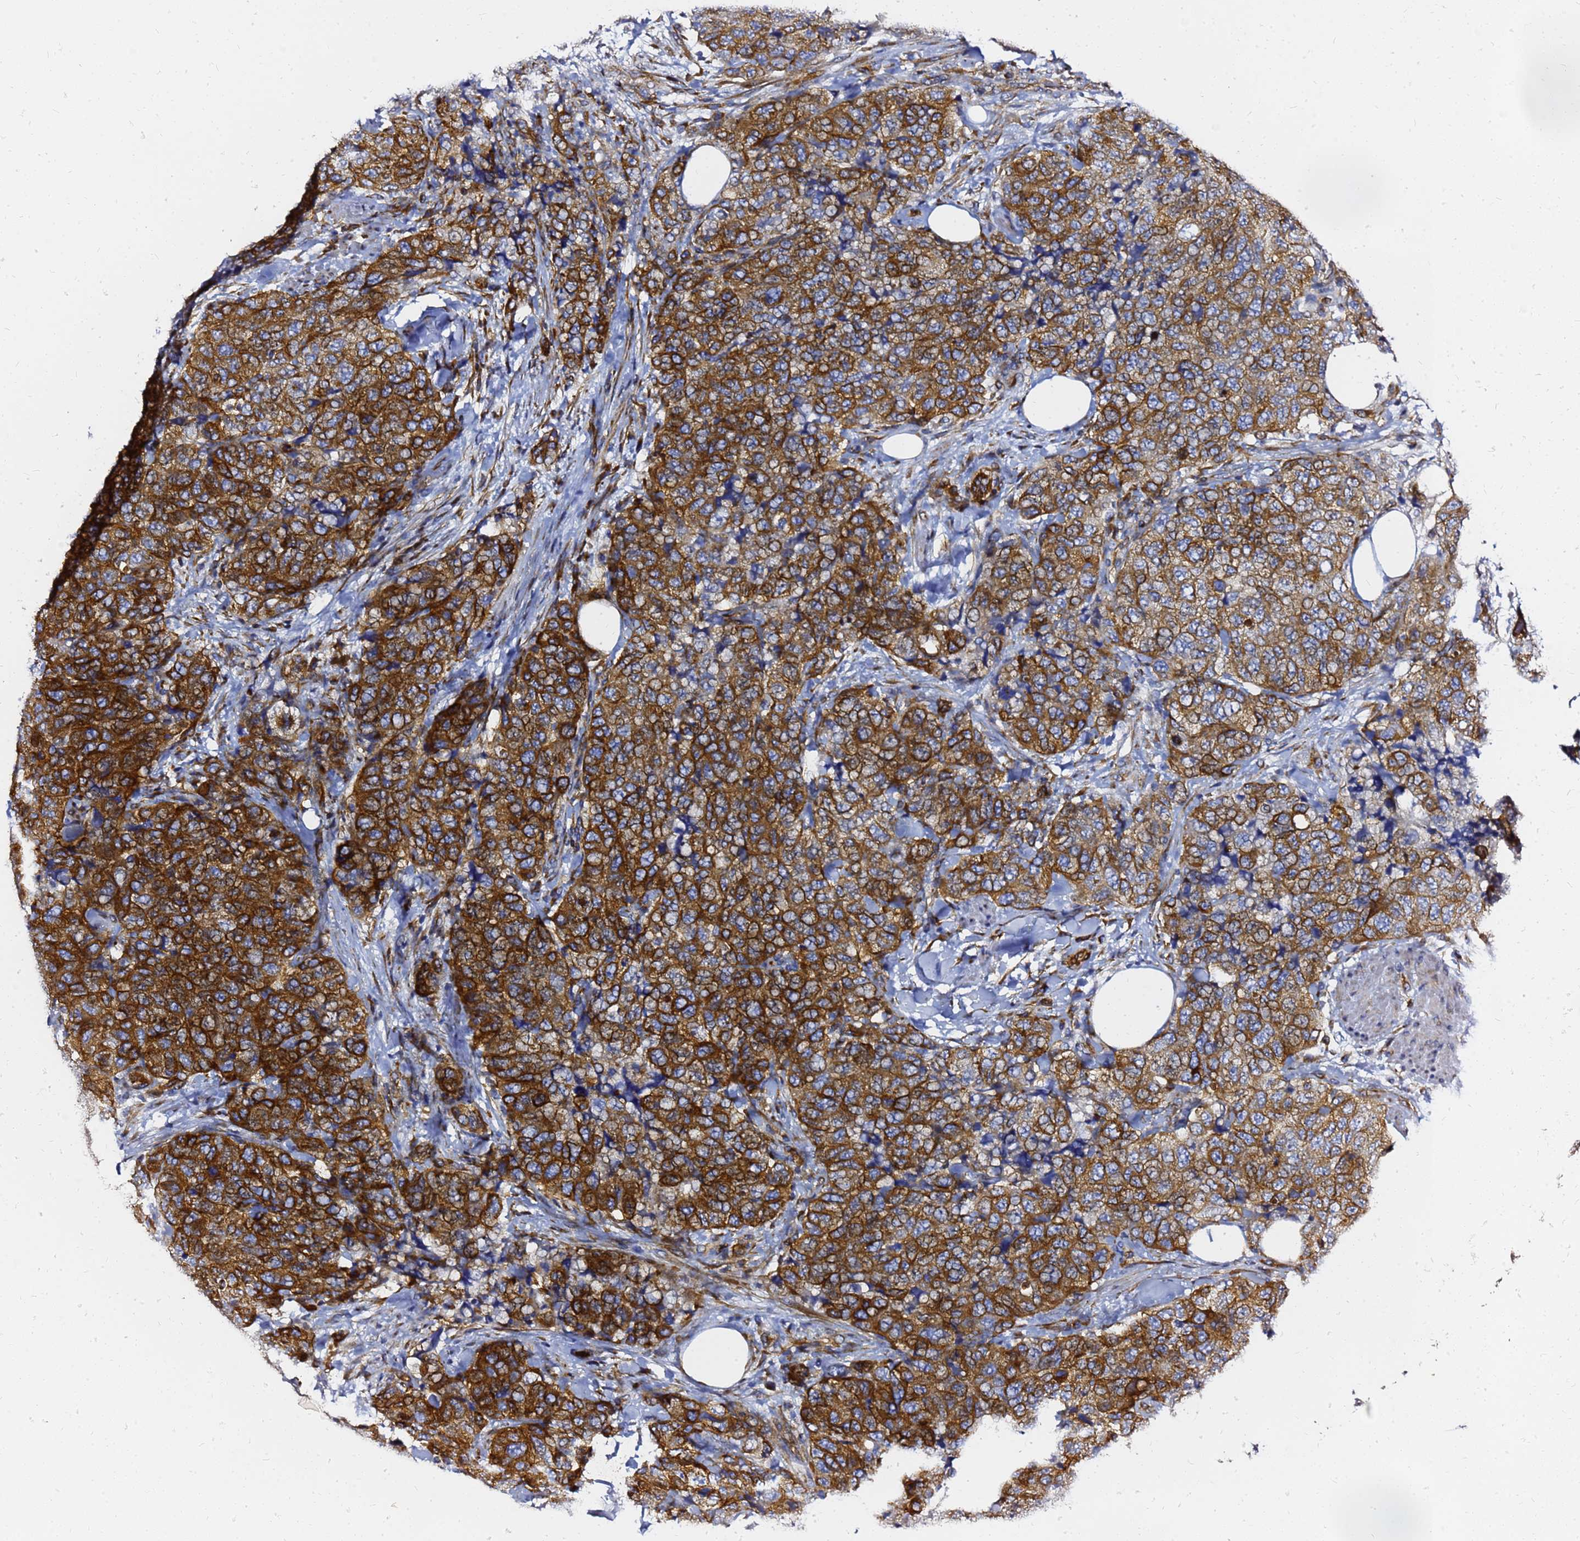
{"staining": {"intensity": "strong", "quantity": ">75%", "location": "cytoplasmic/membranous"}, "tissue": "urothelial cancer", "cell_type": "Tumor cells", "image_type": "cancer", "snomed": [{"axis": "morphology", "description": "Urothelial carcinoma, High grade"}, {"axis": "topography", "description": "Urinary bladder"}], "caption": "Strong cytoplasmic/membranous staining is seen in about >75% of tumor cells in urothelial carcinoma (high-grade). Immunohistochemistry (ihc) stains the protein in brown and the nuclei are stained blue.", "gene": "TUBA8", "patient": {"sex": "female", "age": 78}}